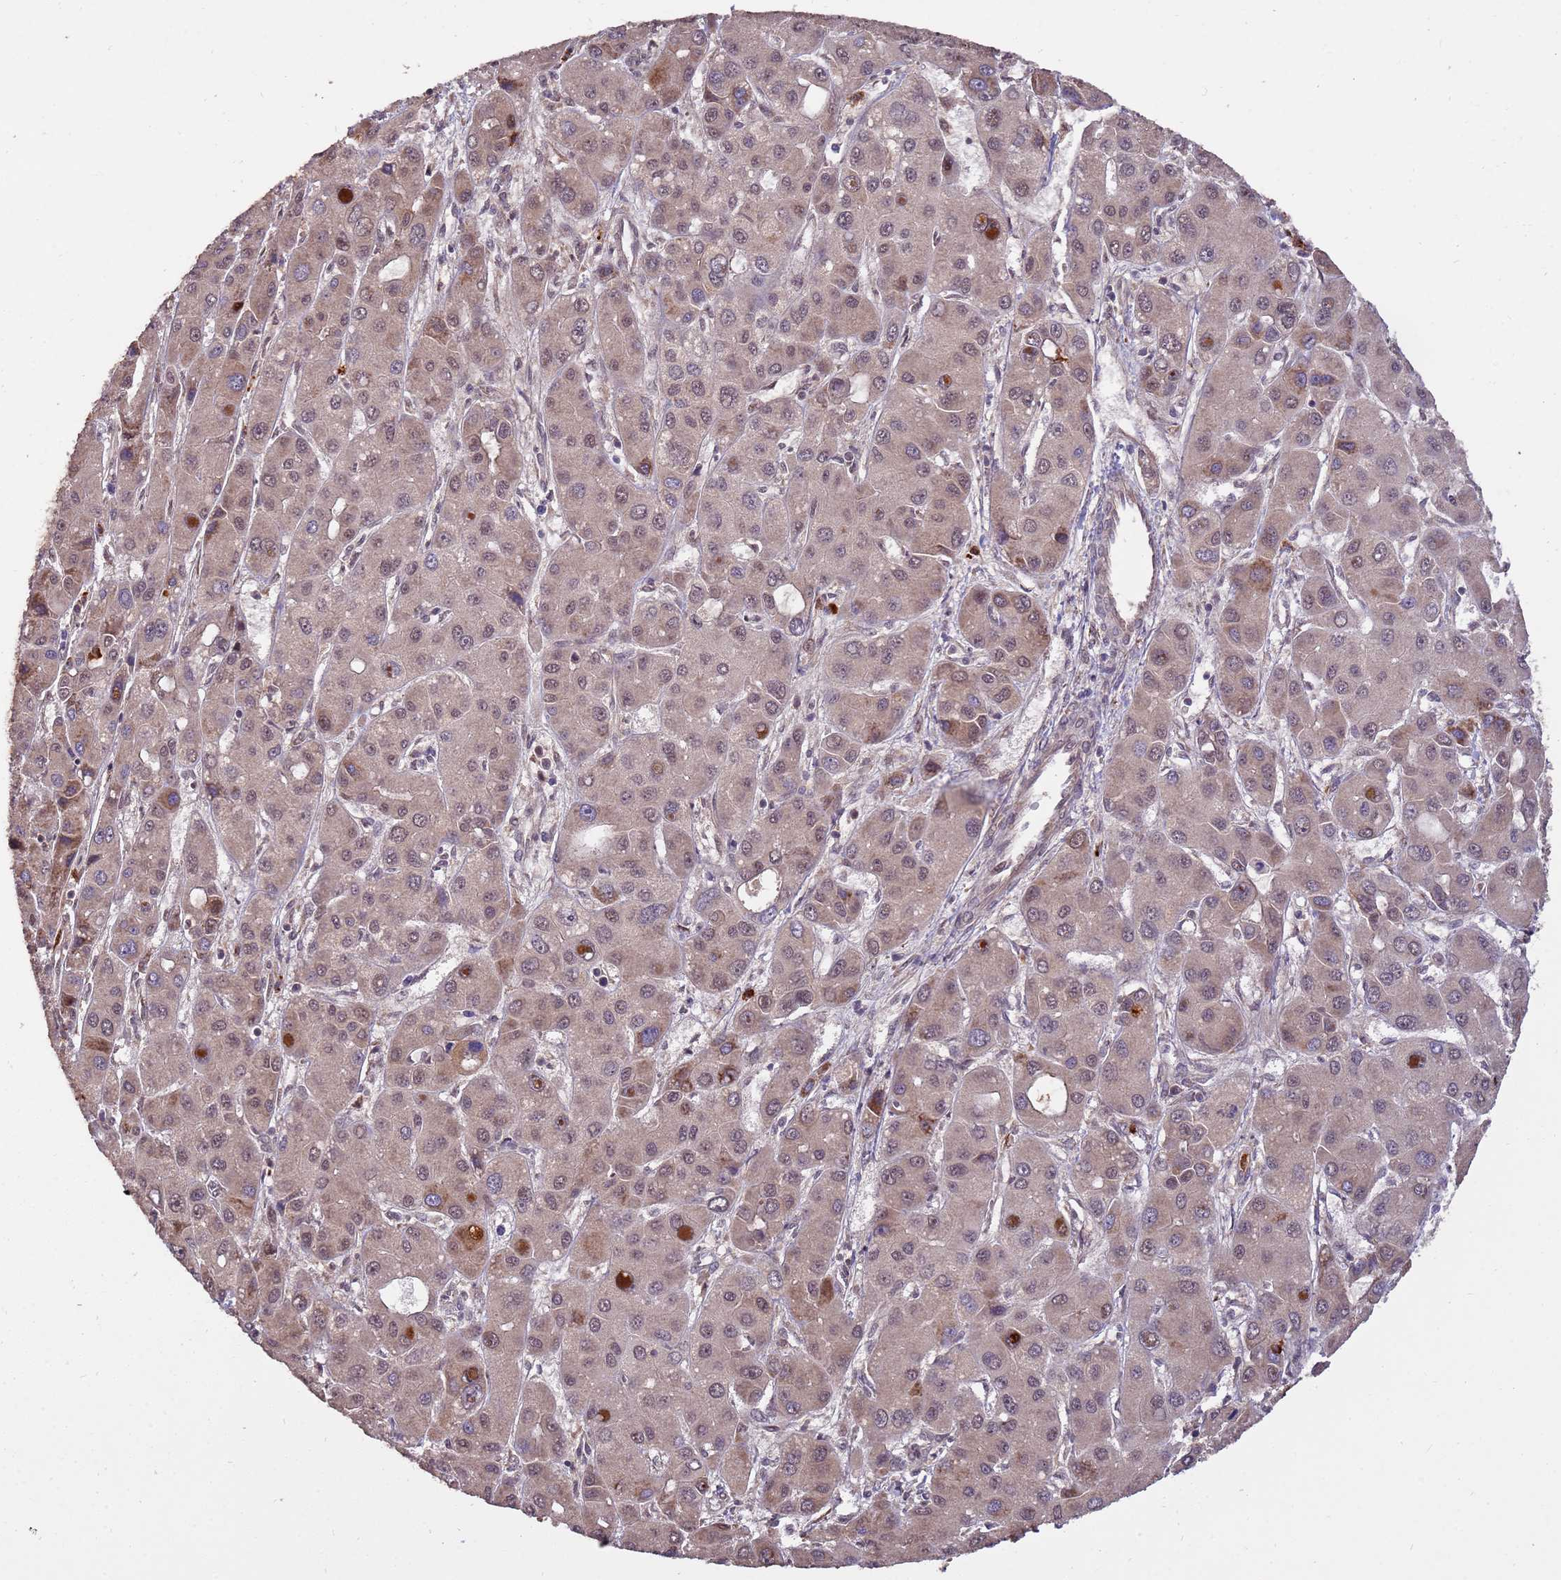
{"staining": {"intensity": "moderate", "quantity": "25%-75%", "location": "cytoplasmic/membranous,nuclear"}, "tissue": "liver cancer", "cell_type": "Tumor cells", "image_type": "cancer", "snomed": [{"axis": "morphology", "description": "Carcinoma, Hepatocellular, NOS"}, {"axis": "topography", "description": "Liver"}], "caption": "Moderate cytoplasmic/membranous and nuclear protein staining is seen in approximately 25%-75% of tumor cells in liver hepatocellular carcinoma.", "gene": "ZNF619", "patient": {"sex": "male", "age": 55}}